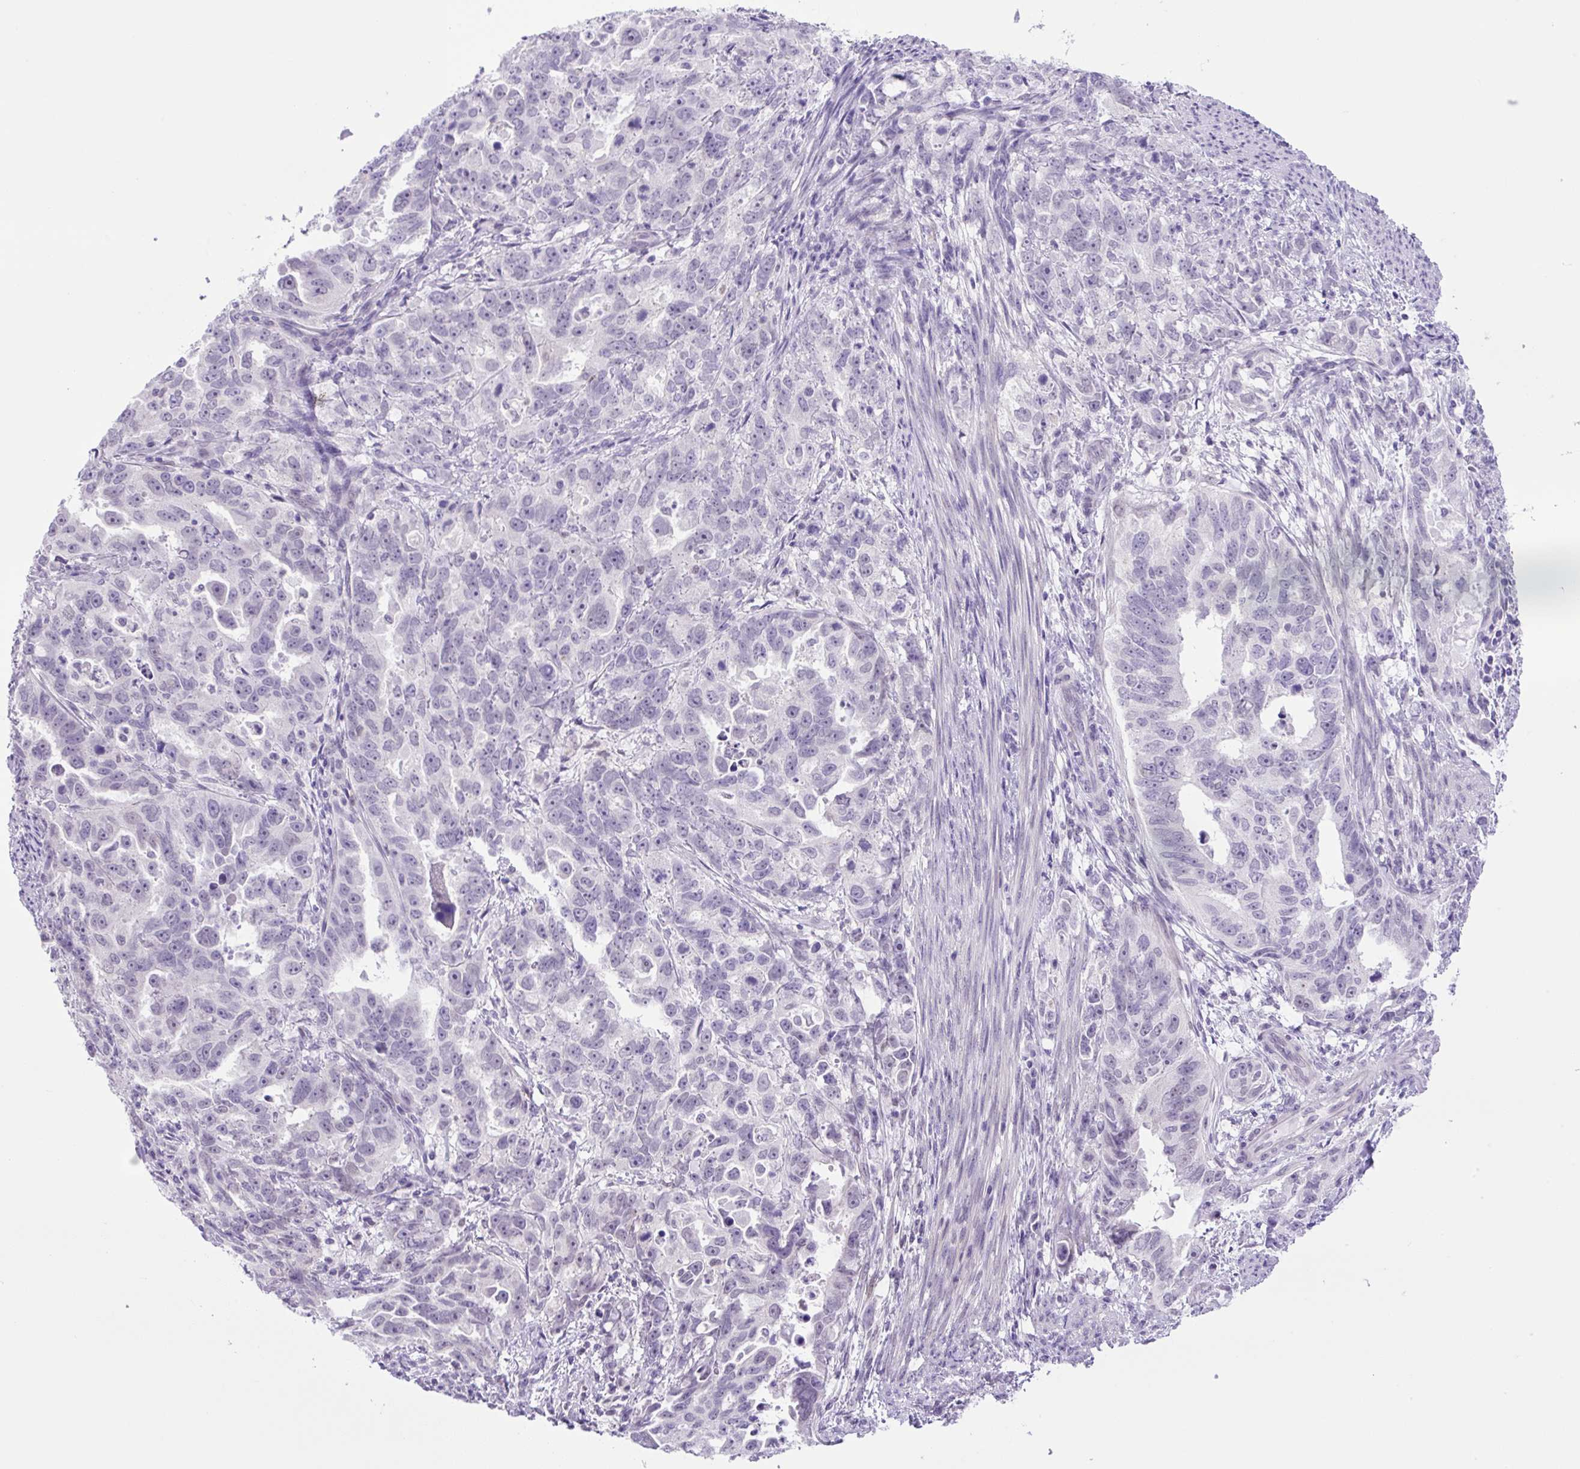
{"staining": {"intensity": "negative", "quantity": "none", "location": "none"}, "tissue": "endometrial cancer", "cell_type": "Tumor cells", "image_type": "cancer", "snomed": [{"axis": "morphology", "description": "Adenocarcinoma, NOS"}, {"axis": "topography", "description": "Endometrium"}], "caption": "High magnification brightfield microscopy of endometrial adenocarcinoma stained with DAB (brown) and counterstained with hematoxylin (blue): tumor cells show no significant staining. (Stains: DAB immunohistochemistry with hematoxylin counter stain, Microscopy: brightfield microscopy at high magnification).", "gene": "KPNA1", "patient": {"sex": "female", "age": 65}}